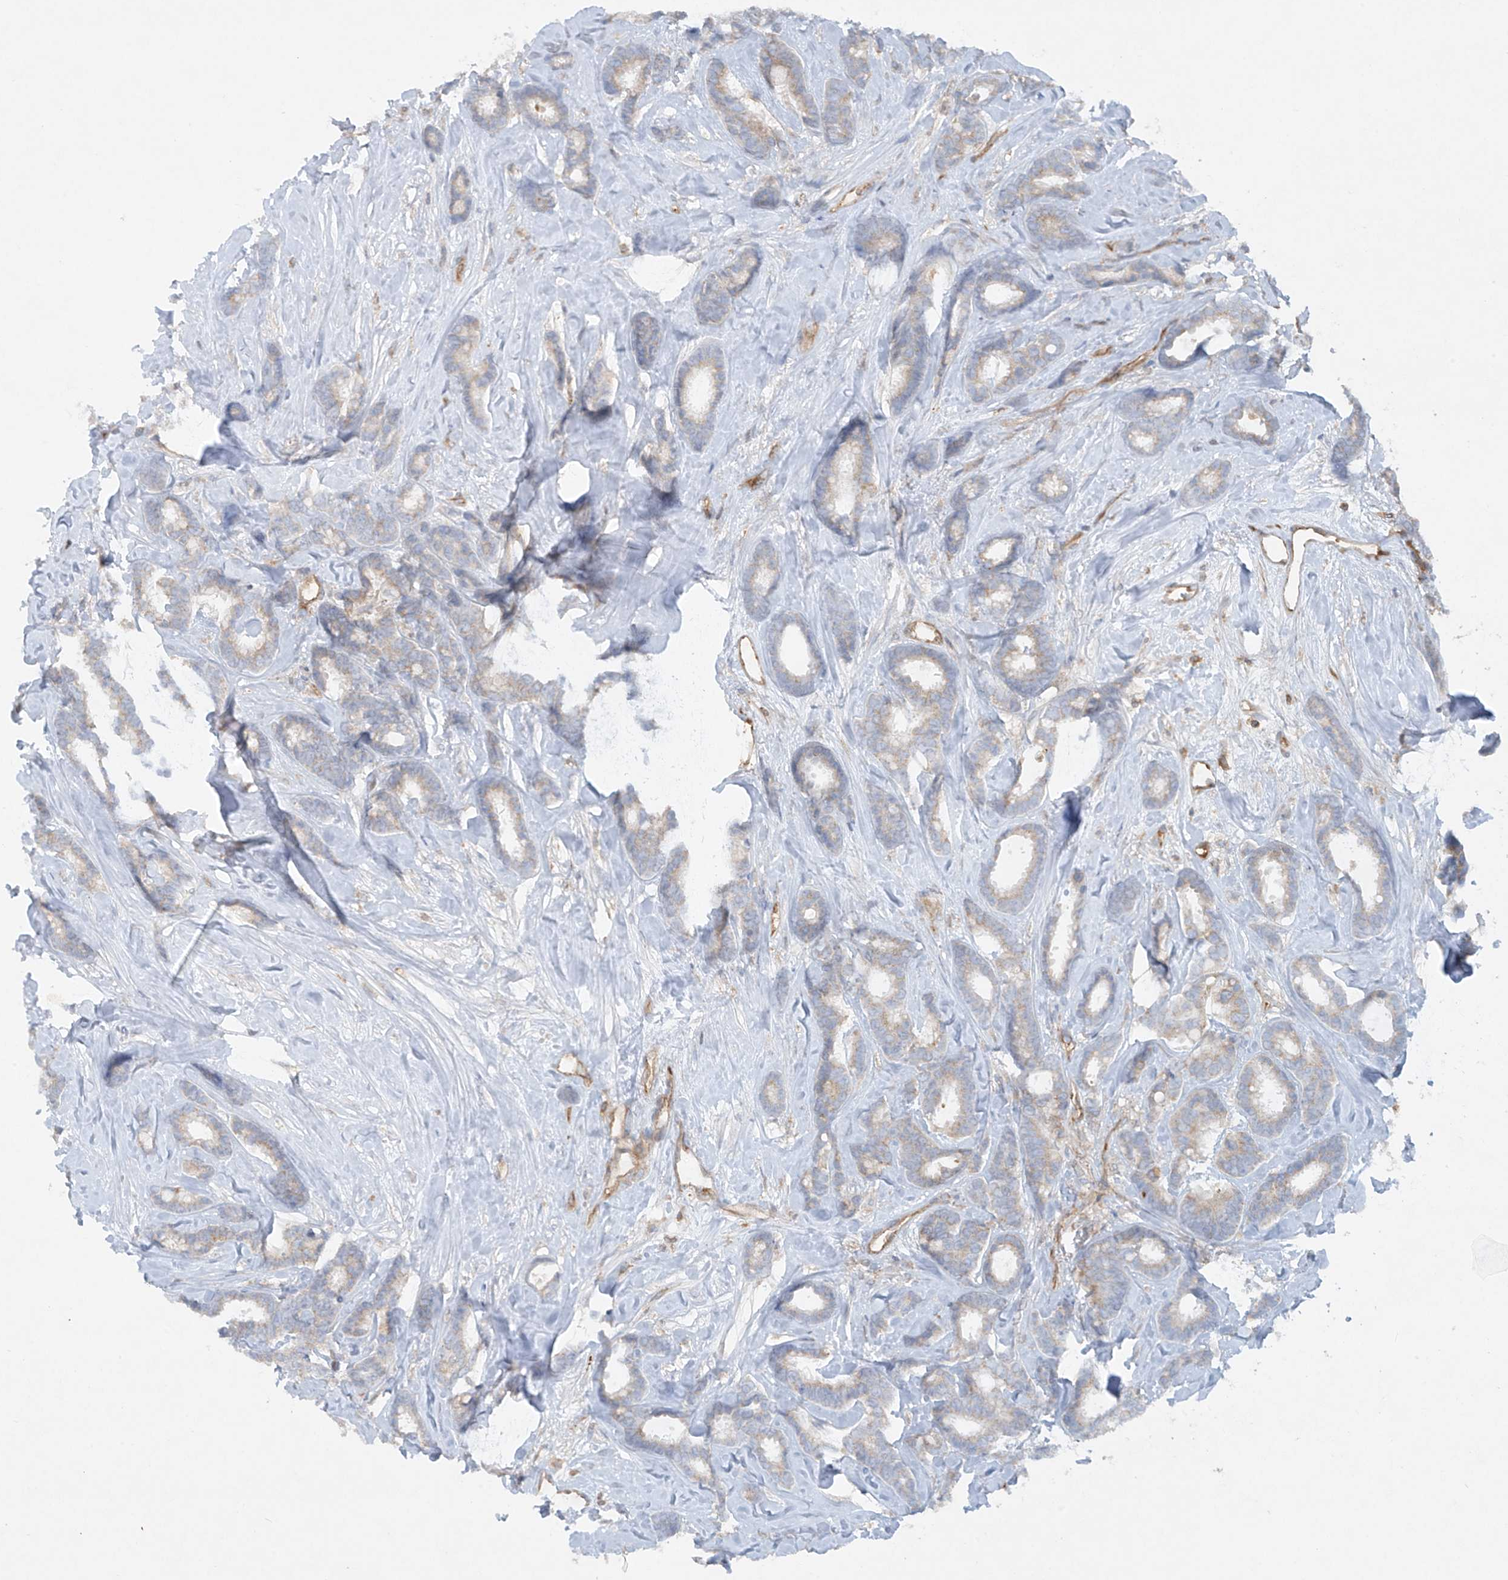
{"staining": {"intensity": "weak", "quantity": "25%-75%", "location": "cytoplasmic/membranous"}, "tissue": "breast cancer", "cell_type": "Tumor cells", "image_type": "cancer", "snomed": [{"axis": "morphology", "description": "Duct carcinoma"}, {"axis": "topography", "description": "Breast"}], "caption": "High-power microscopy captured an IHC image of breast cancer (infiltrating ductal carcinoma), revealing weak cytoplasmic/membranous positivity in about 25%-75% of tumor cells.", "gene": "HLA-E", "patient": {"sex": "female", "age": 87}}